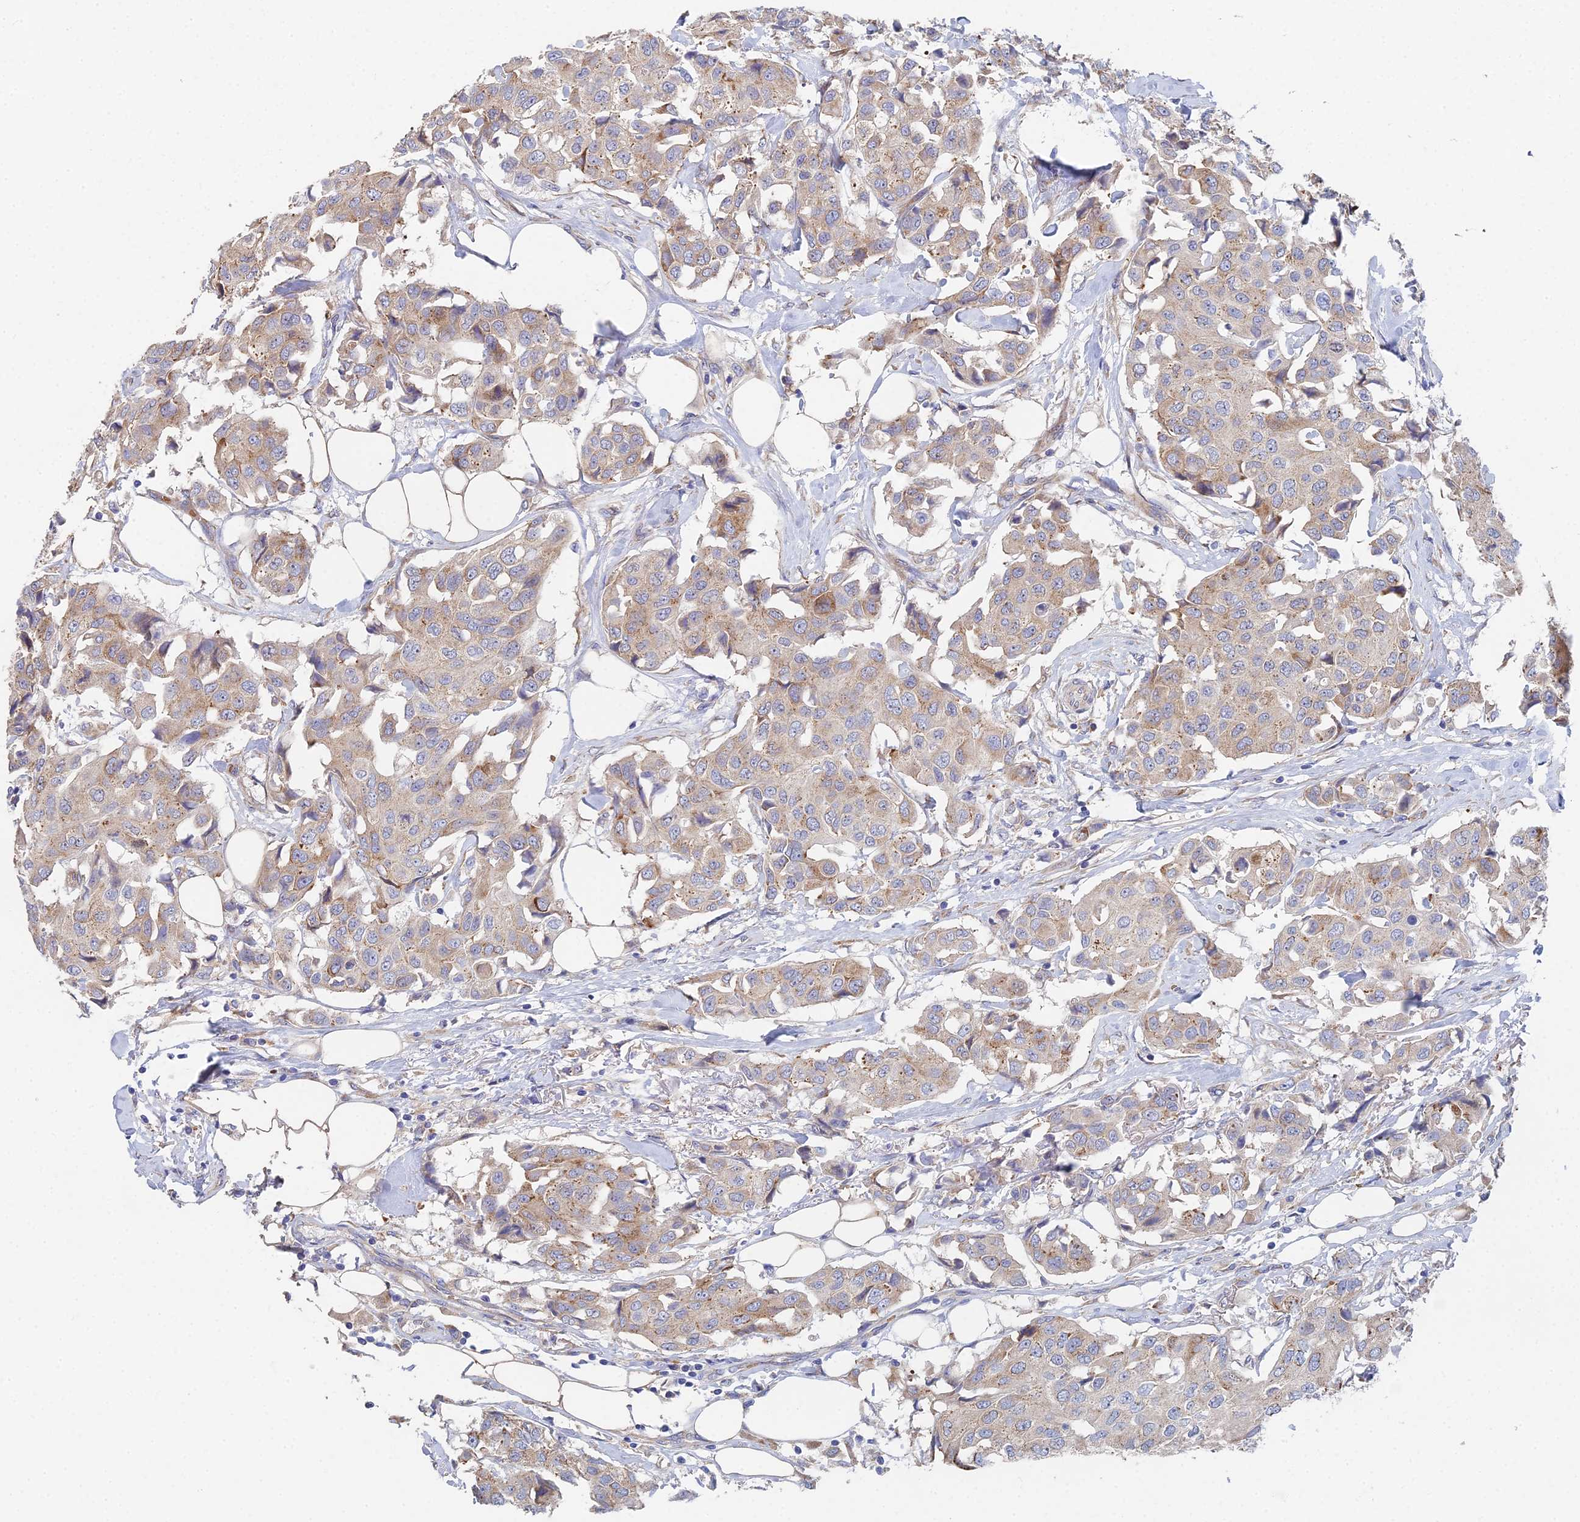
{"staining": {"intensity": "weak", "quantity": "25%-75%", "location": "cytoplasmic/membranous"}, "tissue": "breast cancer", "cell_type": "Tumor cells", "image_type": "cancer", "snomed": [{"axis": "morphology", "description": "Duct carcinoma"}, {"axis": "topography", "description": "Breast"}], "caption": "This is an image of immunohistochemistry (IHC) staining of breast intraductal carcinoma, which shows weak staining in the cytoplasmic/membranous of tumor cells.", "gene": "ELOF1", "patient": {"sex": "female", "age": 80}}